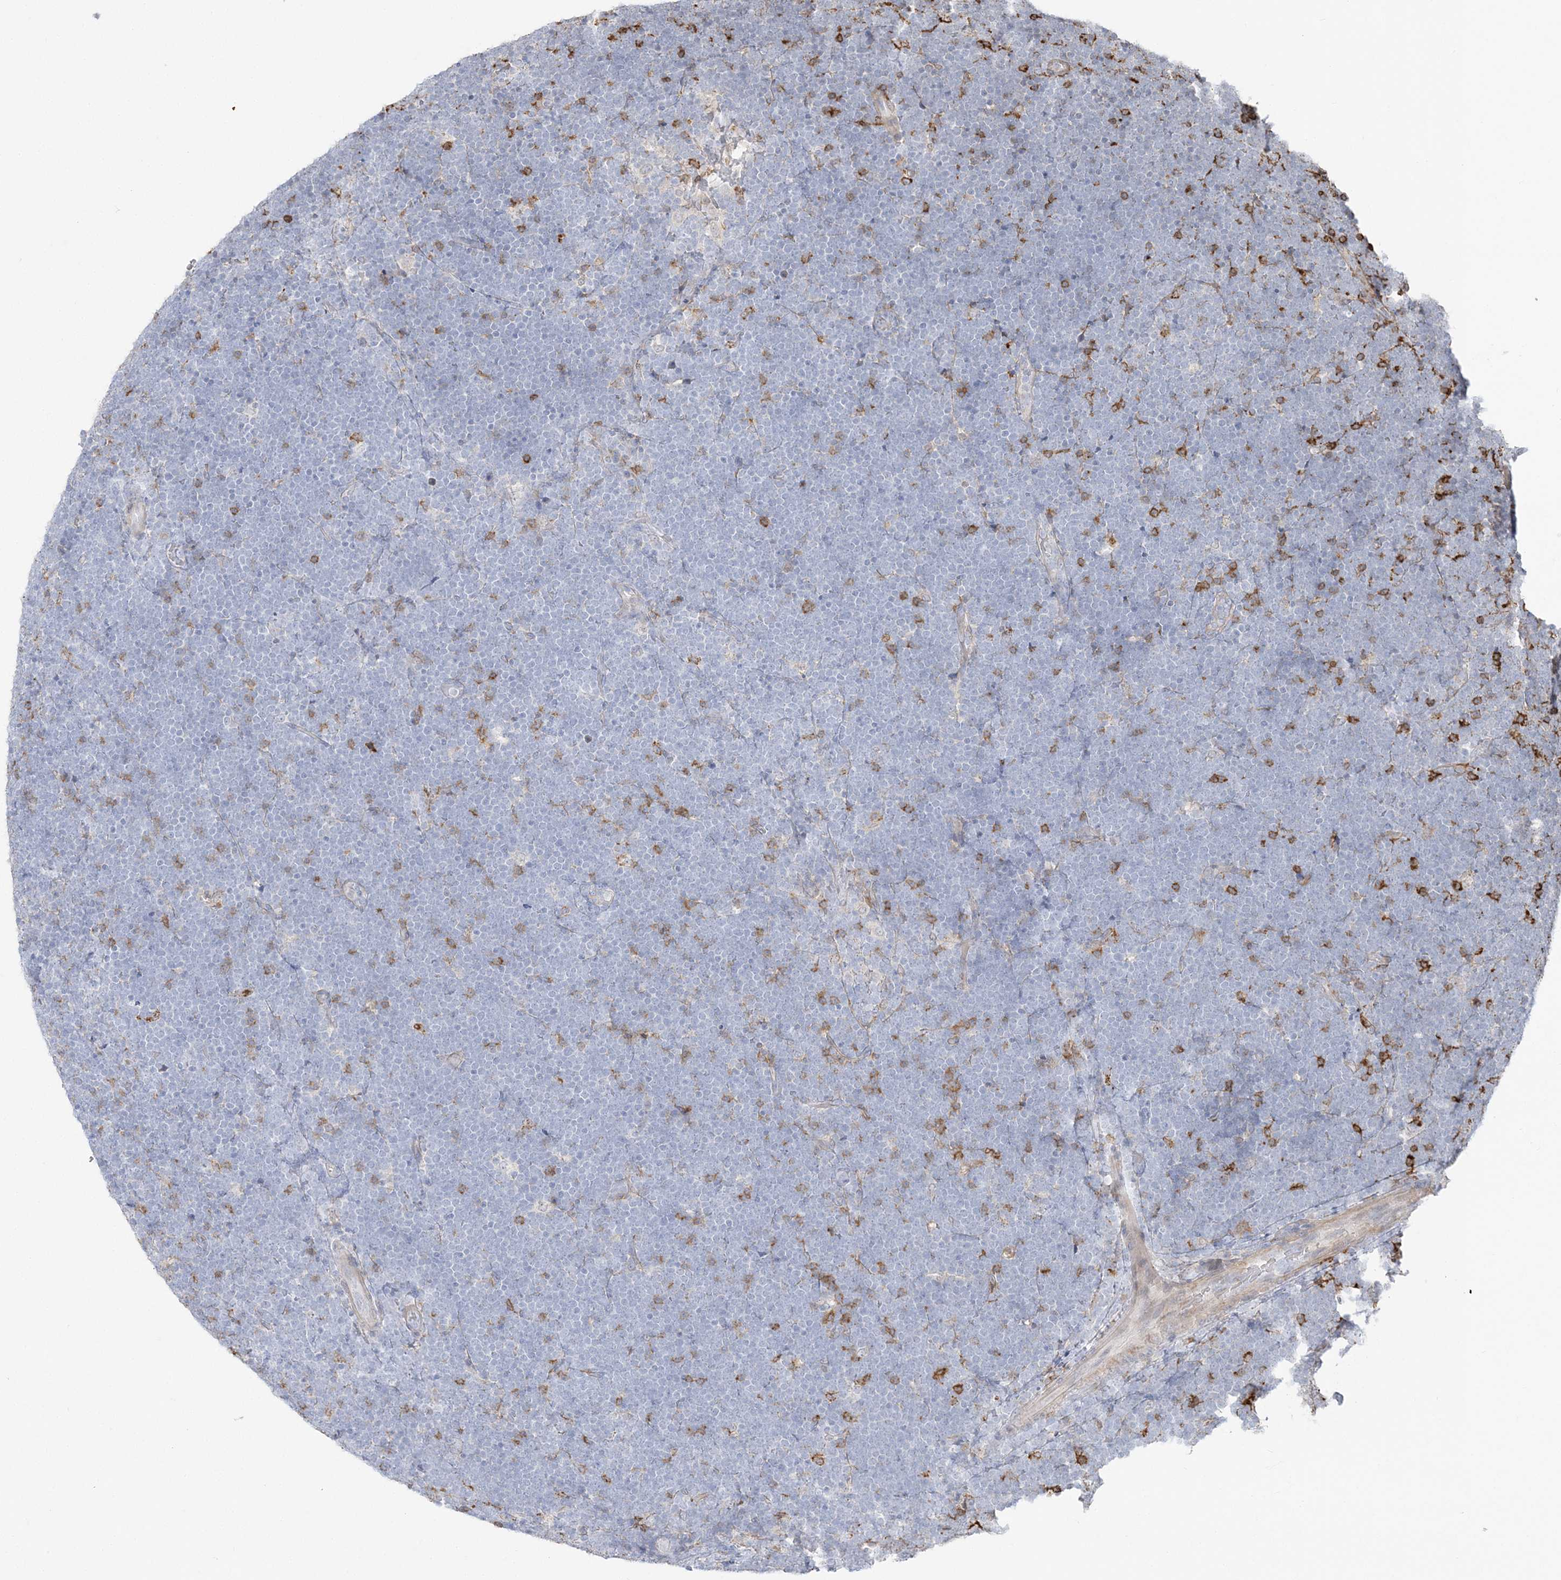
{"staining": {"intensity": "negative", "quantity": "none", "location": "none"}, "tissue": "lymphoma", "cell_type": "Tumor cells", "image_type": "cancer", "snomed": [{"axis": "morphology", "description": "Malignant lymphoma, non-Hodgkin's type, High grade"}, {"axis": "topography", "description": "Lymph node"}], "caption": "DAB immunohistochemical staining of malignant lymphoma, non-Hodgkin's type (high-grade) demonstrates no significant staining in tumor cells. The staining is performed using DAB brown chromogen with nuclei counter-stained in using hematoxylin.", "gene": "HAAO", "patient": {"sex": "male", "age": 13}}